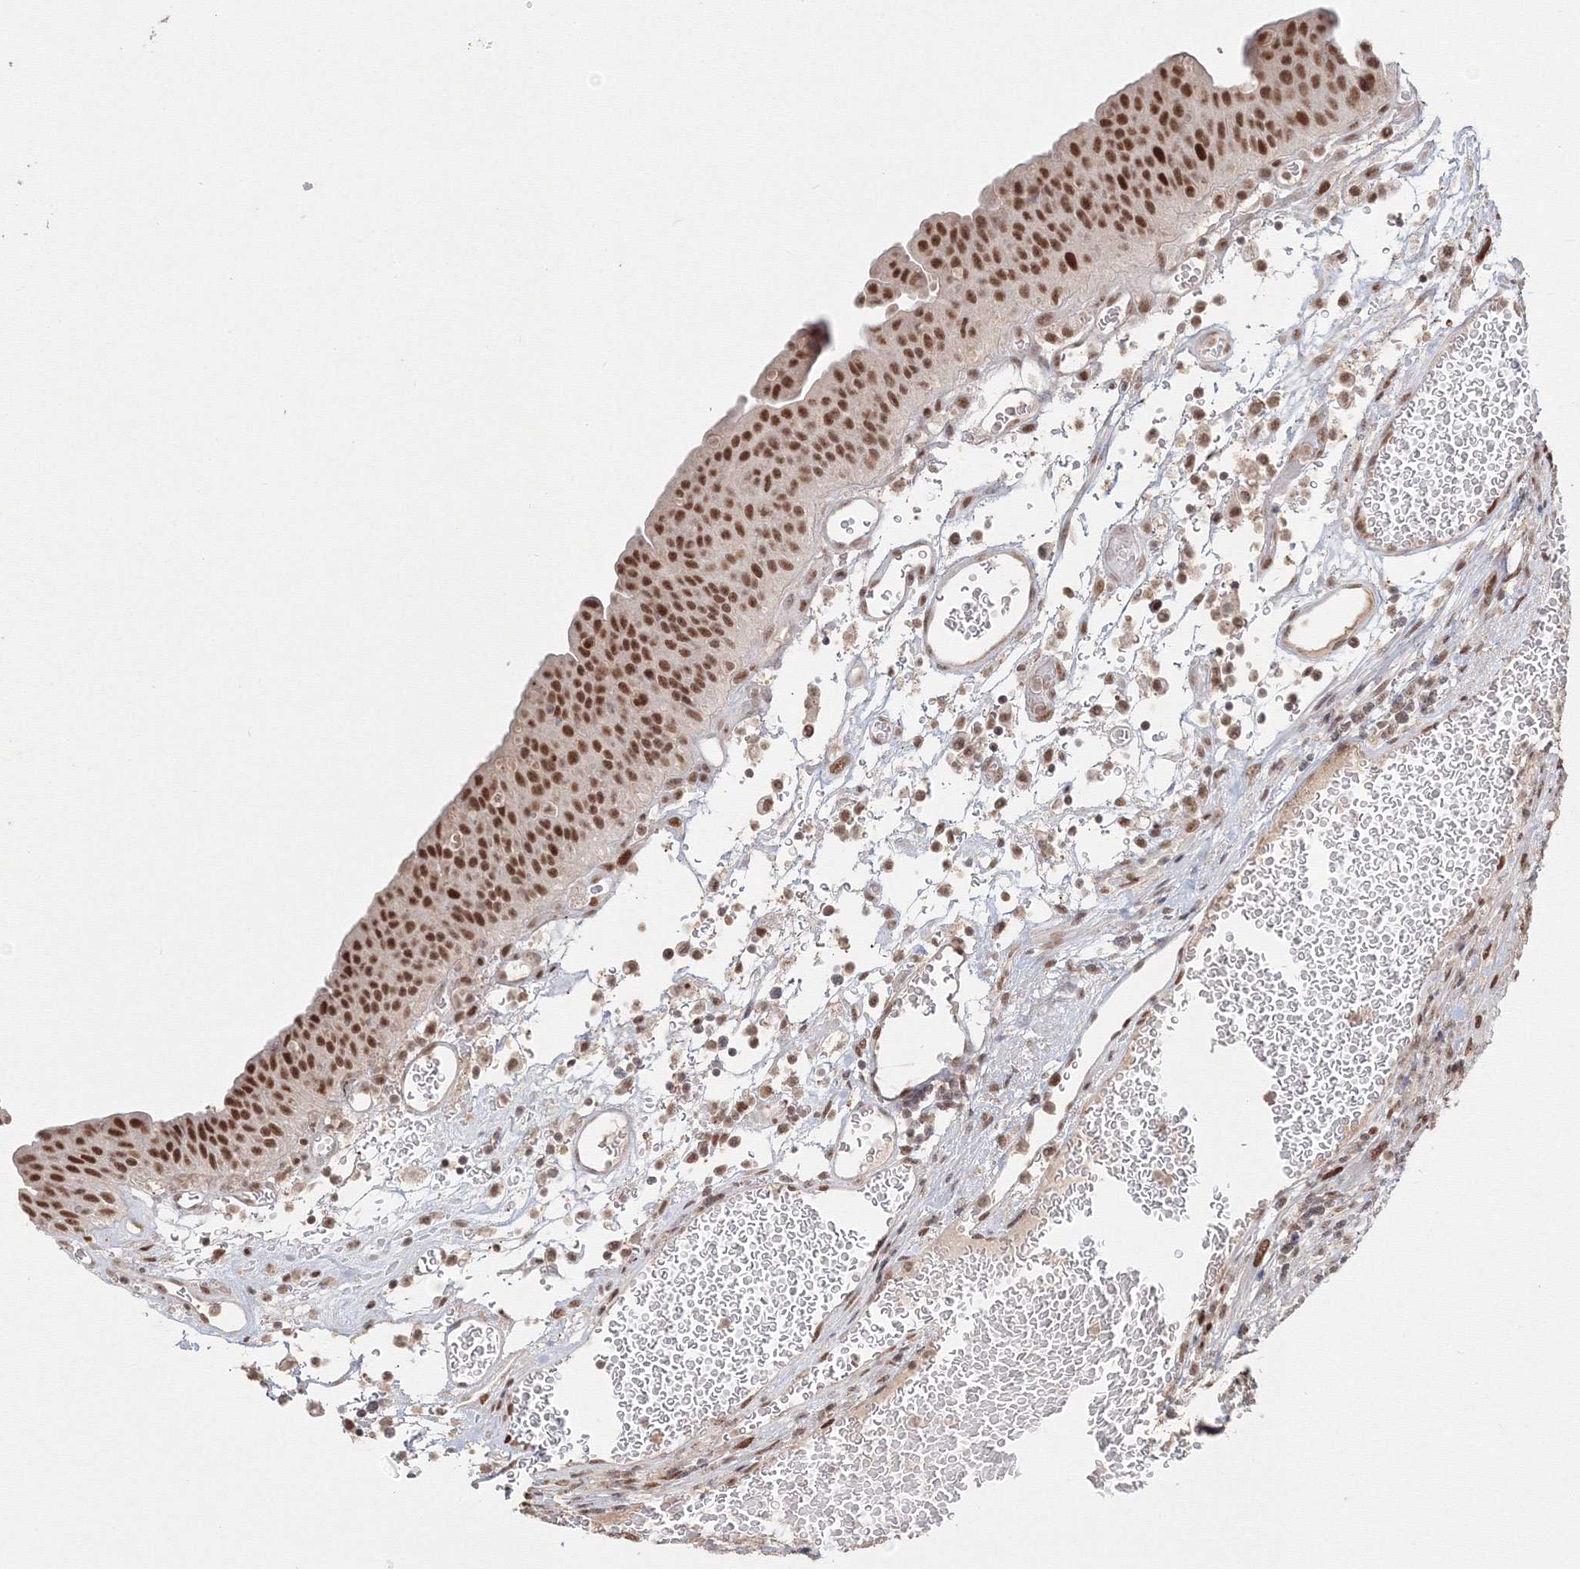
{"staining": {"intensity": "strong", "quantity": ">75%", "location": "nuclear"}, "tissue": "urothelial cancer", "cell_type": "Tumor cells", "image_type": "cancer", "snomed": [{"axis": "morphology", "description": "Urothelial carcinoma, High grade"}, {"axis": "topography", "description": "Urinary bladder"}], "caption": "High-grade urothelial carcinoma stained with a protein marker displays strong staining in tumor cells.", "gene": "IWS1", "patient": {"sex": "female", "age": 79}}